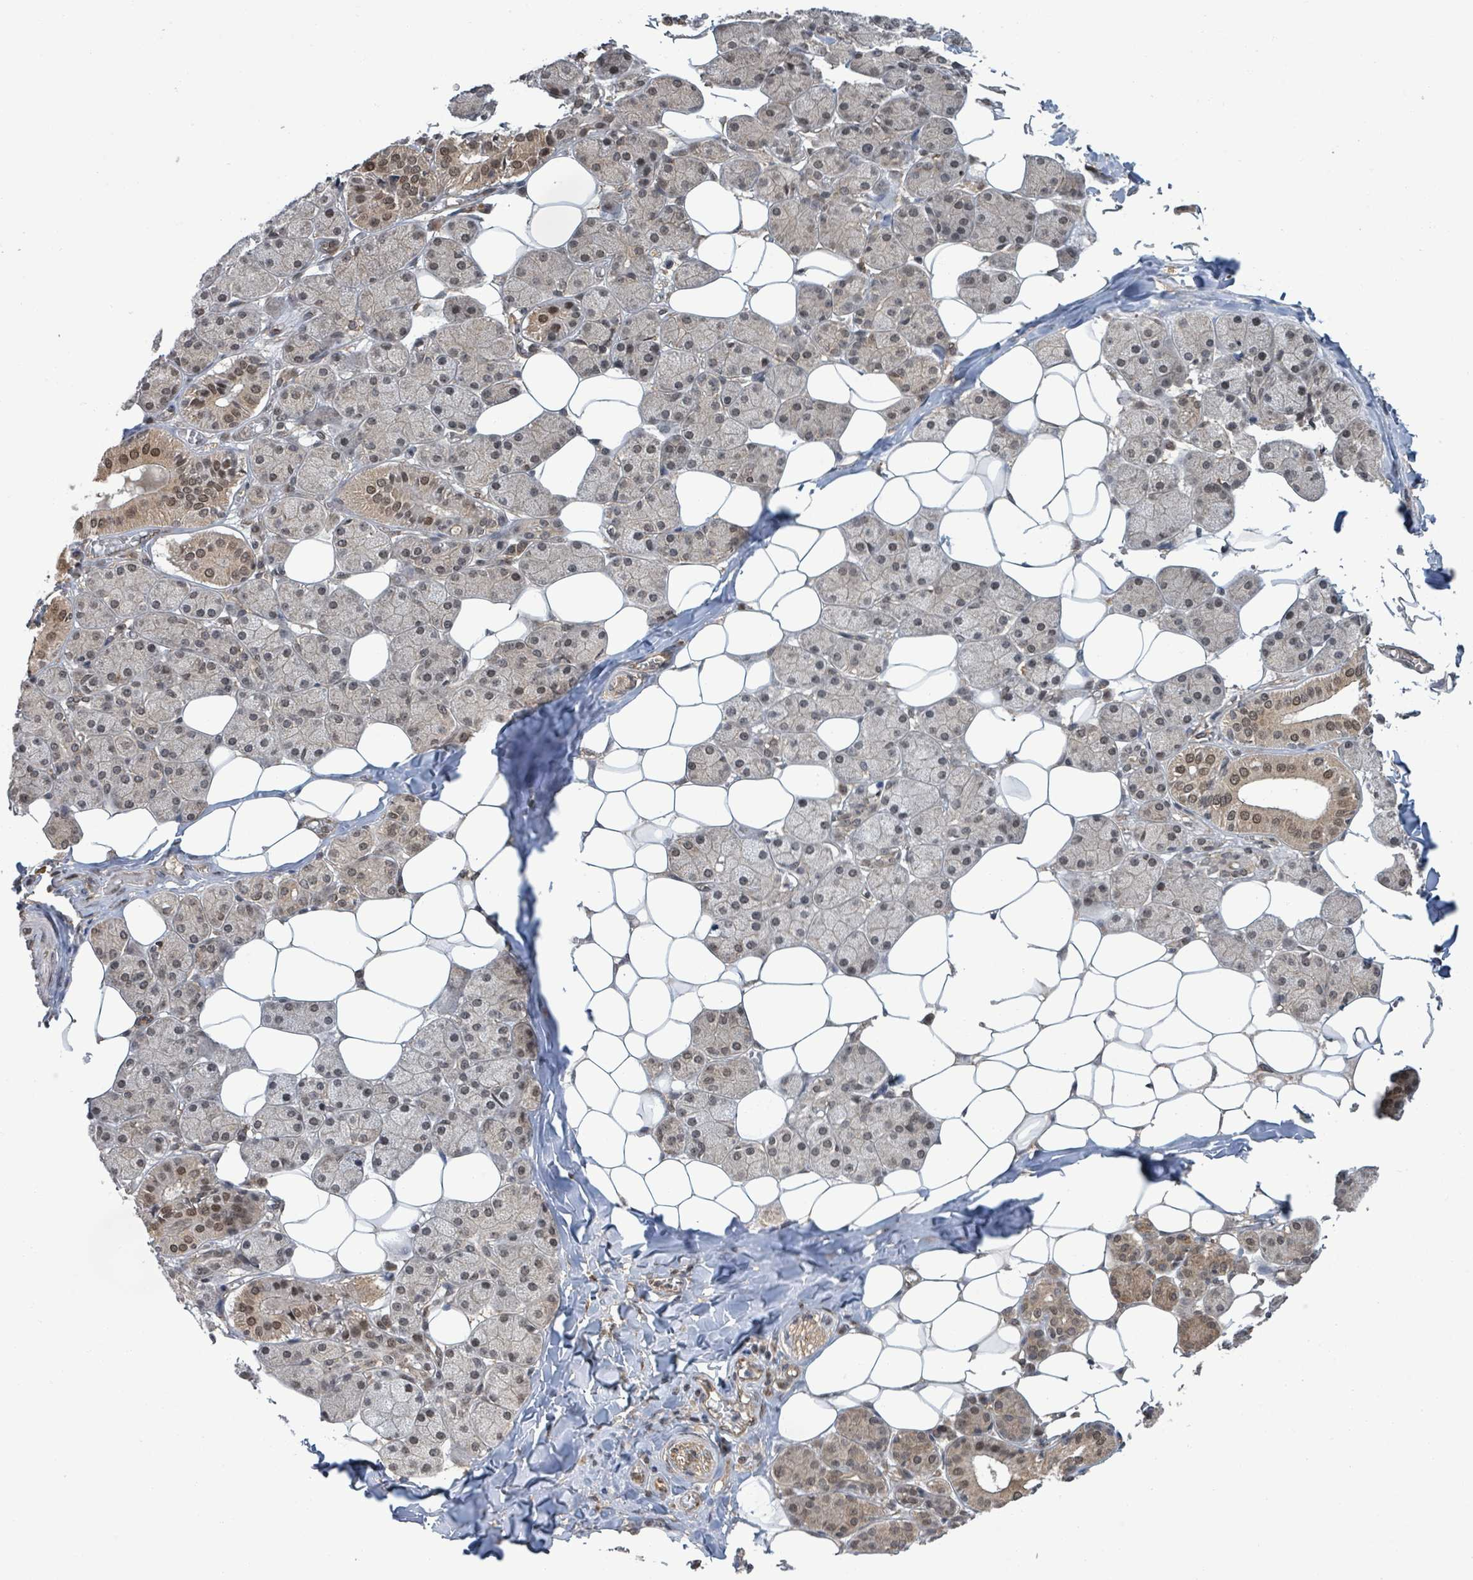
{"staining": {"intensity": "moderate", "quantity": "25%-75%", "location": "cytoplasmic/membranous,nuclear"}, "tissue": "salivary gland", "cell_type": "Glandular cells", "image_type": "normal", "snomed": [{"axis": "morphology", "description": "Normal tissue, NOS"}, {"axis": "topography", "description": "Salivary gland"}], "caption": "Immunohistochemistry of unremarkable human salivary gland exhibits medium levels of moderate cytoplasmic/membranous,nuclear staining in about 25%-75% of glandular cells.", "gene": "ENSG00000256500", "patient": {"sex": "female", "age": 33}}